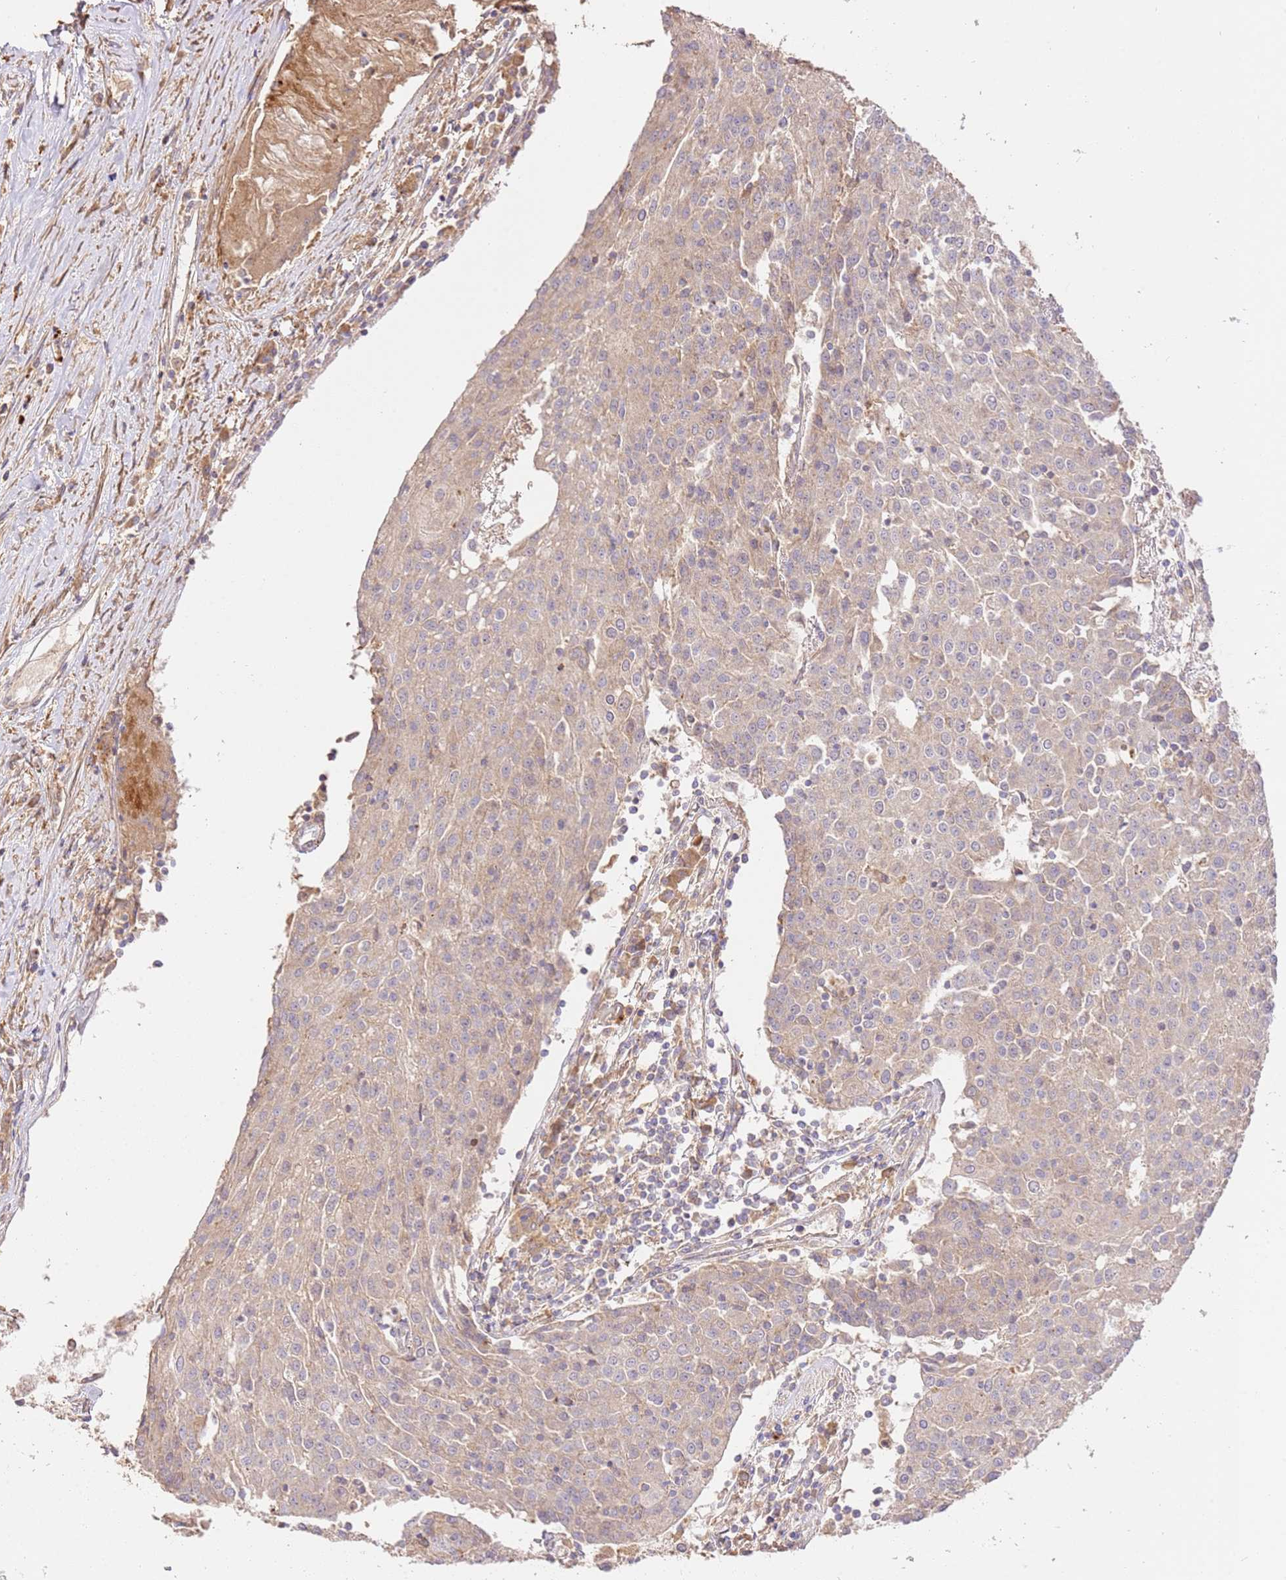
{"staining": {"intensity": "negative", "quantity": "none", "location": "none"}, "tissue": "urothelial cancer", "cell_type": "Tumor cells", "image_type": "cancer", "snomed": [{"axis": "morphology", "description": "Urothelial carcinoma, High grade"}, {"axis": "topography", "description": "Urinary bladder"}], "caption": "A high-resolution photomicrograph shows IHC staining of urothelial cancer, which reveals no significant expression in tumor cells.", "gene": "CEP55", "patient": {"sex": "female", "age": 85}}